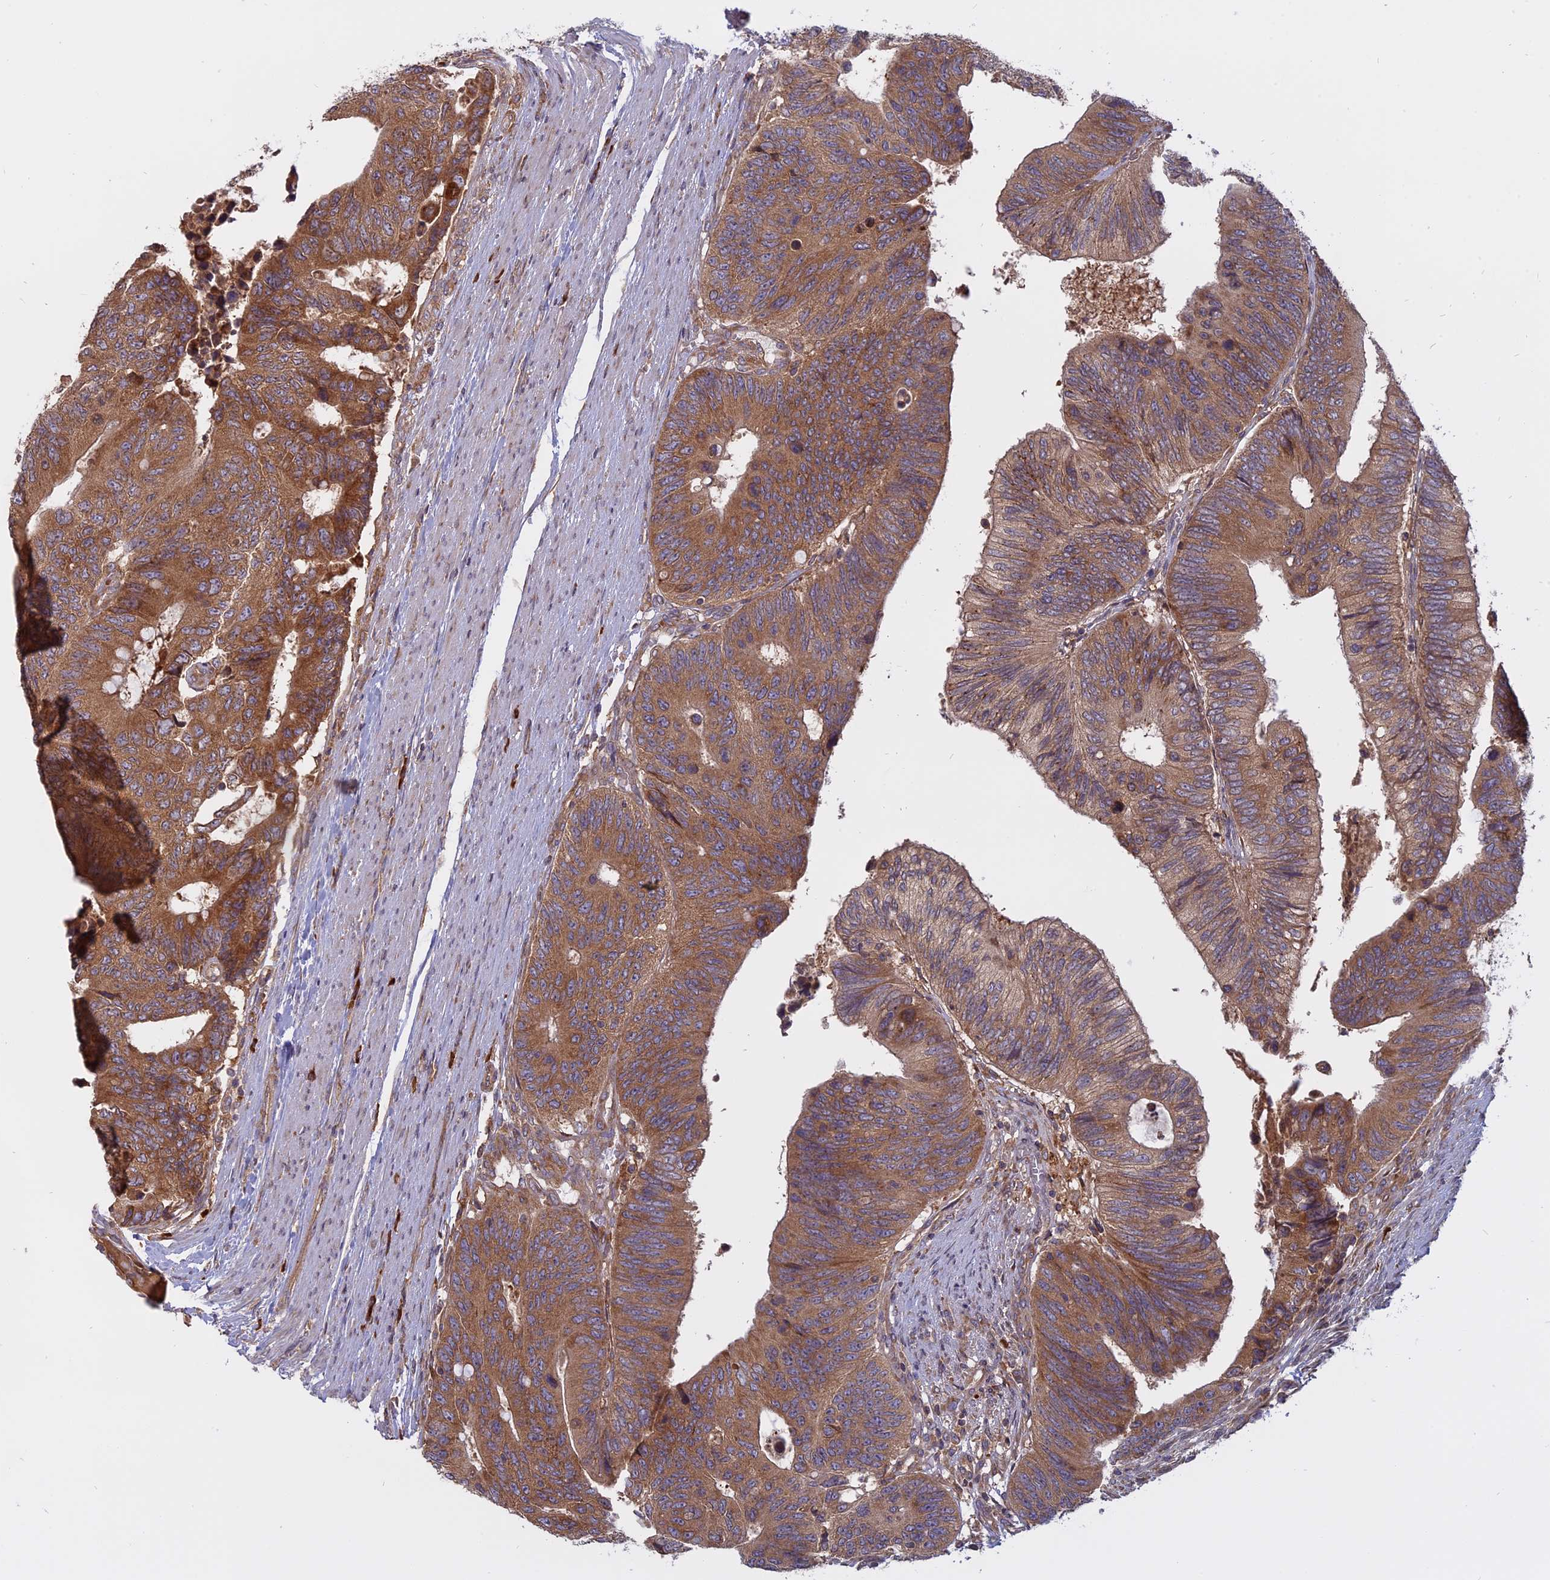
{"staining": {"intensity": "moderate", "quantity": ">75%", "location": "cytoplasmic/membranous"}, "tissue": "colorectal cancer", "cell_type": "Tumor cells", "image_type": "cancer", "snomed": [{"axis": "morphology", "description": "Adenocarcinoma, NOS"}, {"axis": "topography", "description": "Colon"}], "caption": "There is medium levels of moderate cytoplasmic/membranous staining in tumor cells of colorectal cancer, as demonstrated by immunohistochemical staining (brown color).", "gene": "TMEM208", "patient": {"sex": "male", "age": 87}}